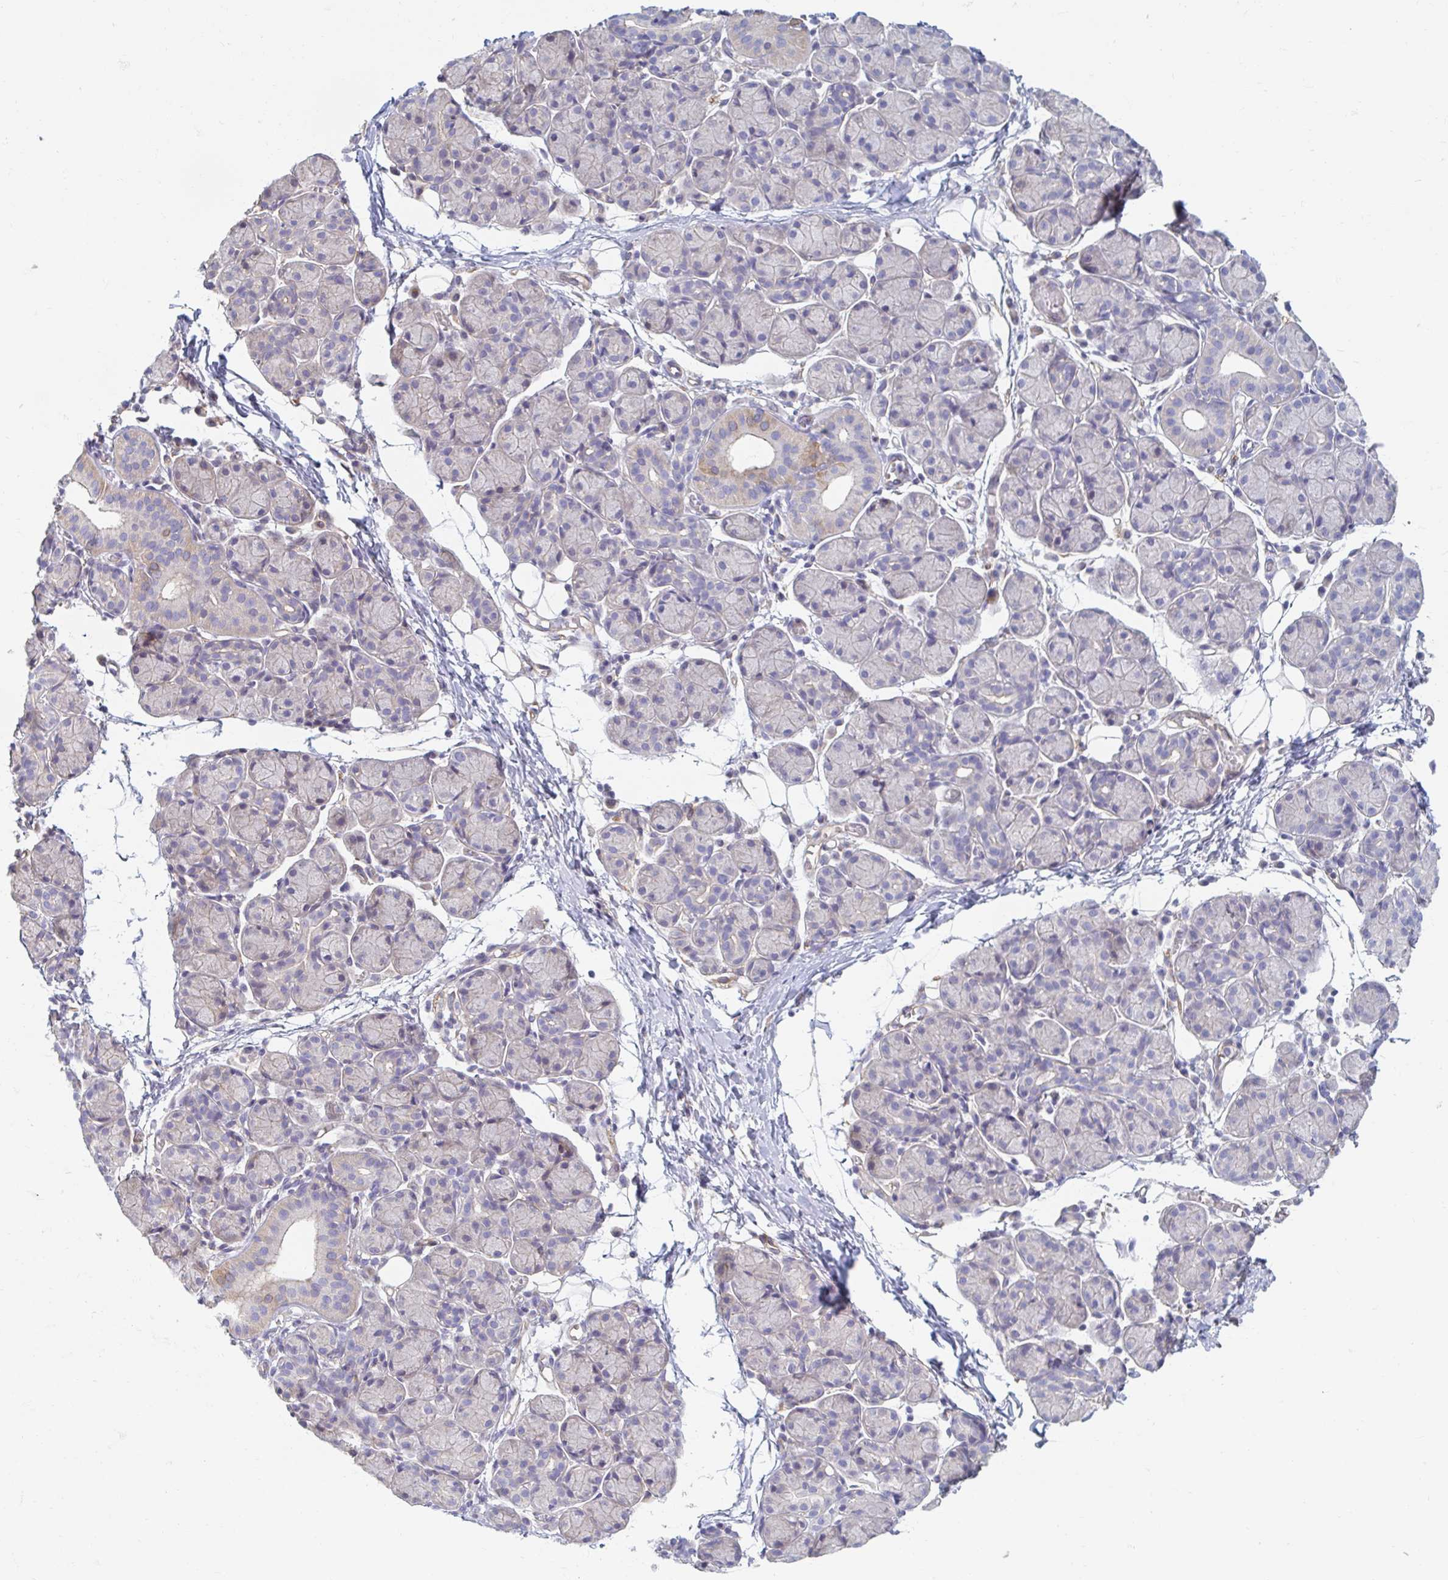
{"staining": {"intensity": "negative", "quantity": "none", "location": "none"}, "tissue": "salivary gland", "cell_type": "Glandular cells", "image_type": "normal", "snomed": [{"axis": "morphology", "description": "Normal tissue, NOS"}, {"axis": "morphology", "description": "Inflammation, NOS"}, {"axis": "topography", "description": "Lymph node"}, {"axis": "topography", "description": "Salivary gland"}], "caption": "This photomicrograph is of benign salivary gland stained with immunohistochemistry to label a protein in brown with the nuclei are counter-stained blue. There is no expression in glandular cells.", "gene": "MYLK2", "patient": {"sex": "male", "age": 3}}